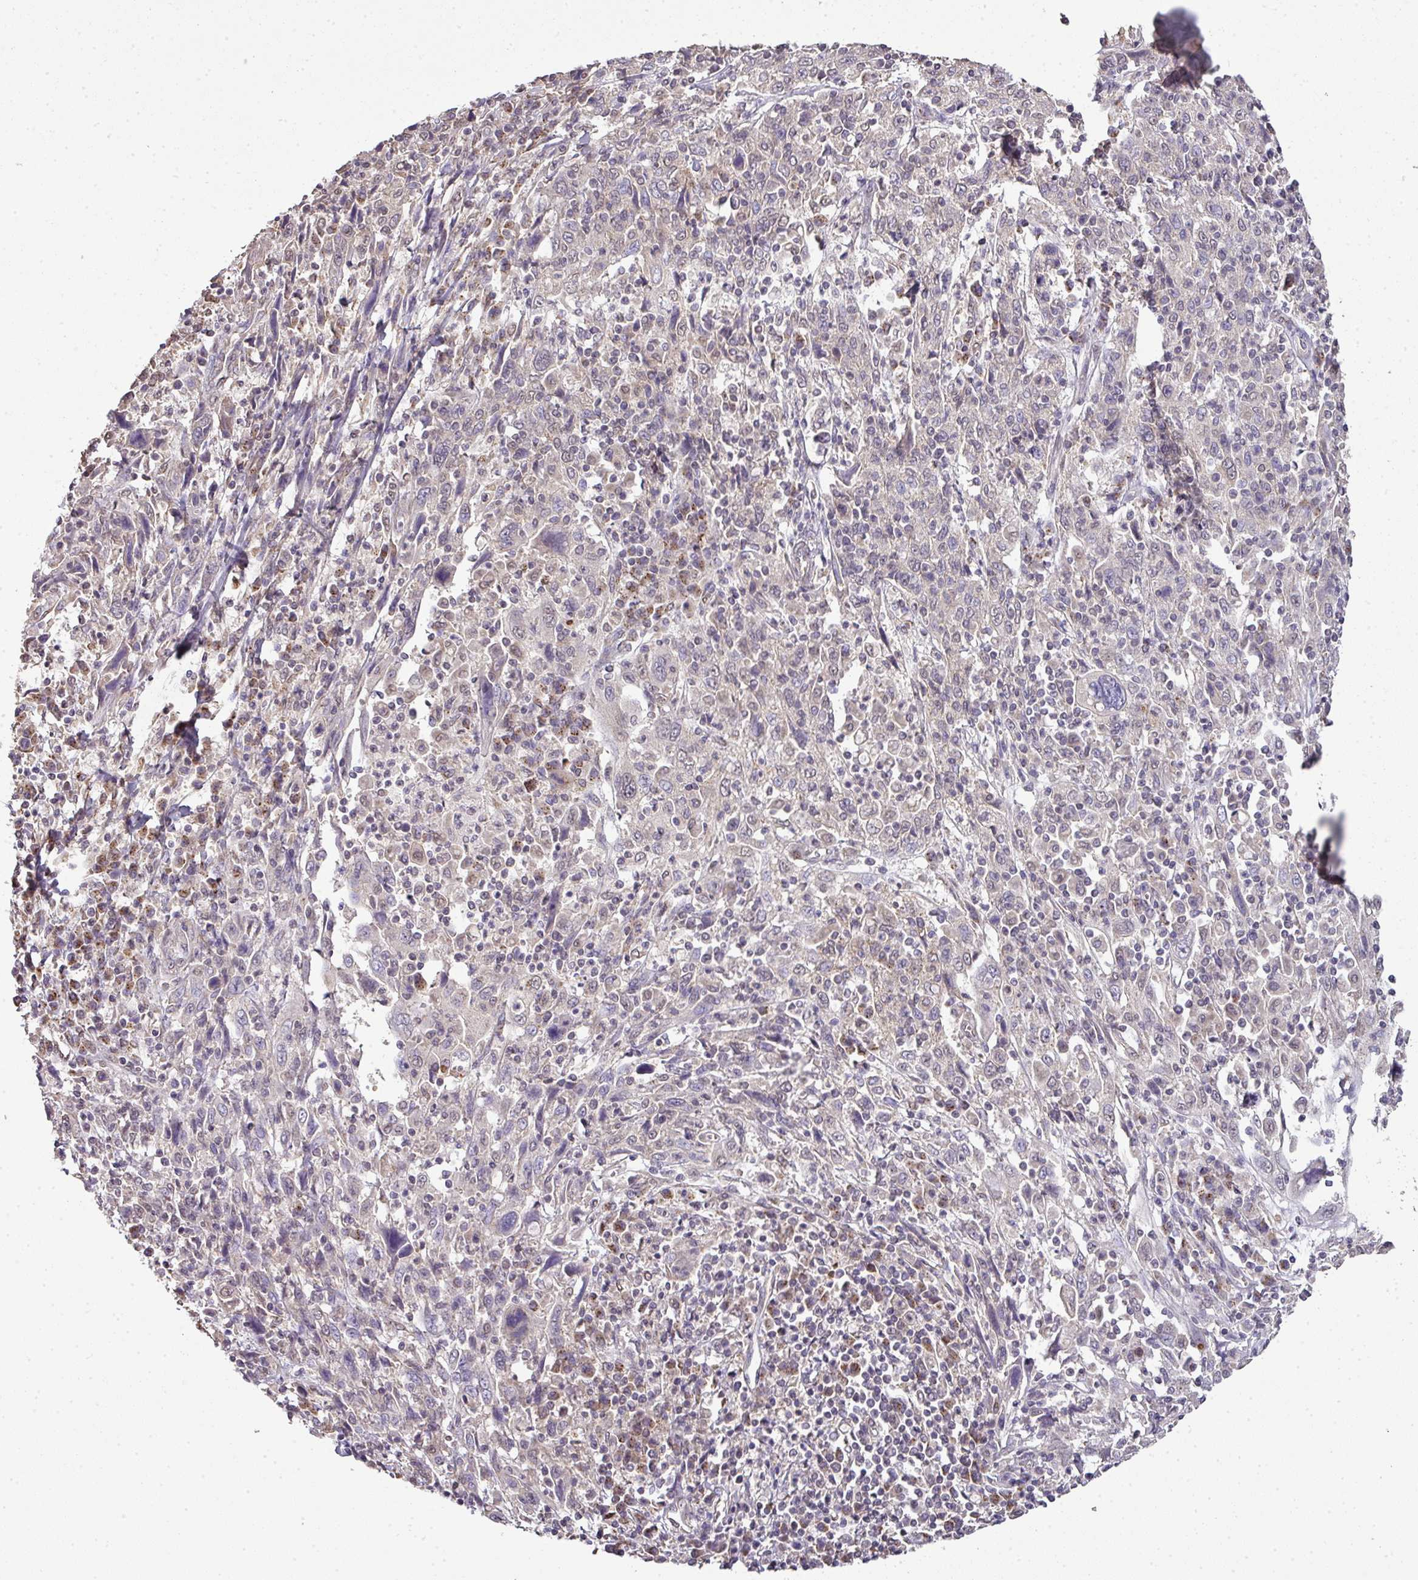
{"staining": {"intensity": "negative", "quantity": "none", "location": "none"}, "tissue": "cervical cancer", "cell_type": "Tumor cells", "image_type": "cancer", "snomed": [{"axis": "morphology", "description": "Squamous cell carcinoma, NOS"}, {"axis": "topography", "description": "Cervix"}], "caption": "This is an IHC micrograph of human cervical cancer. There is no positivity in tumor cells.", "gene": "JPH2", "patient": {"sex": "female", "age": 46}}